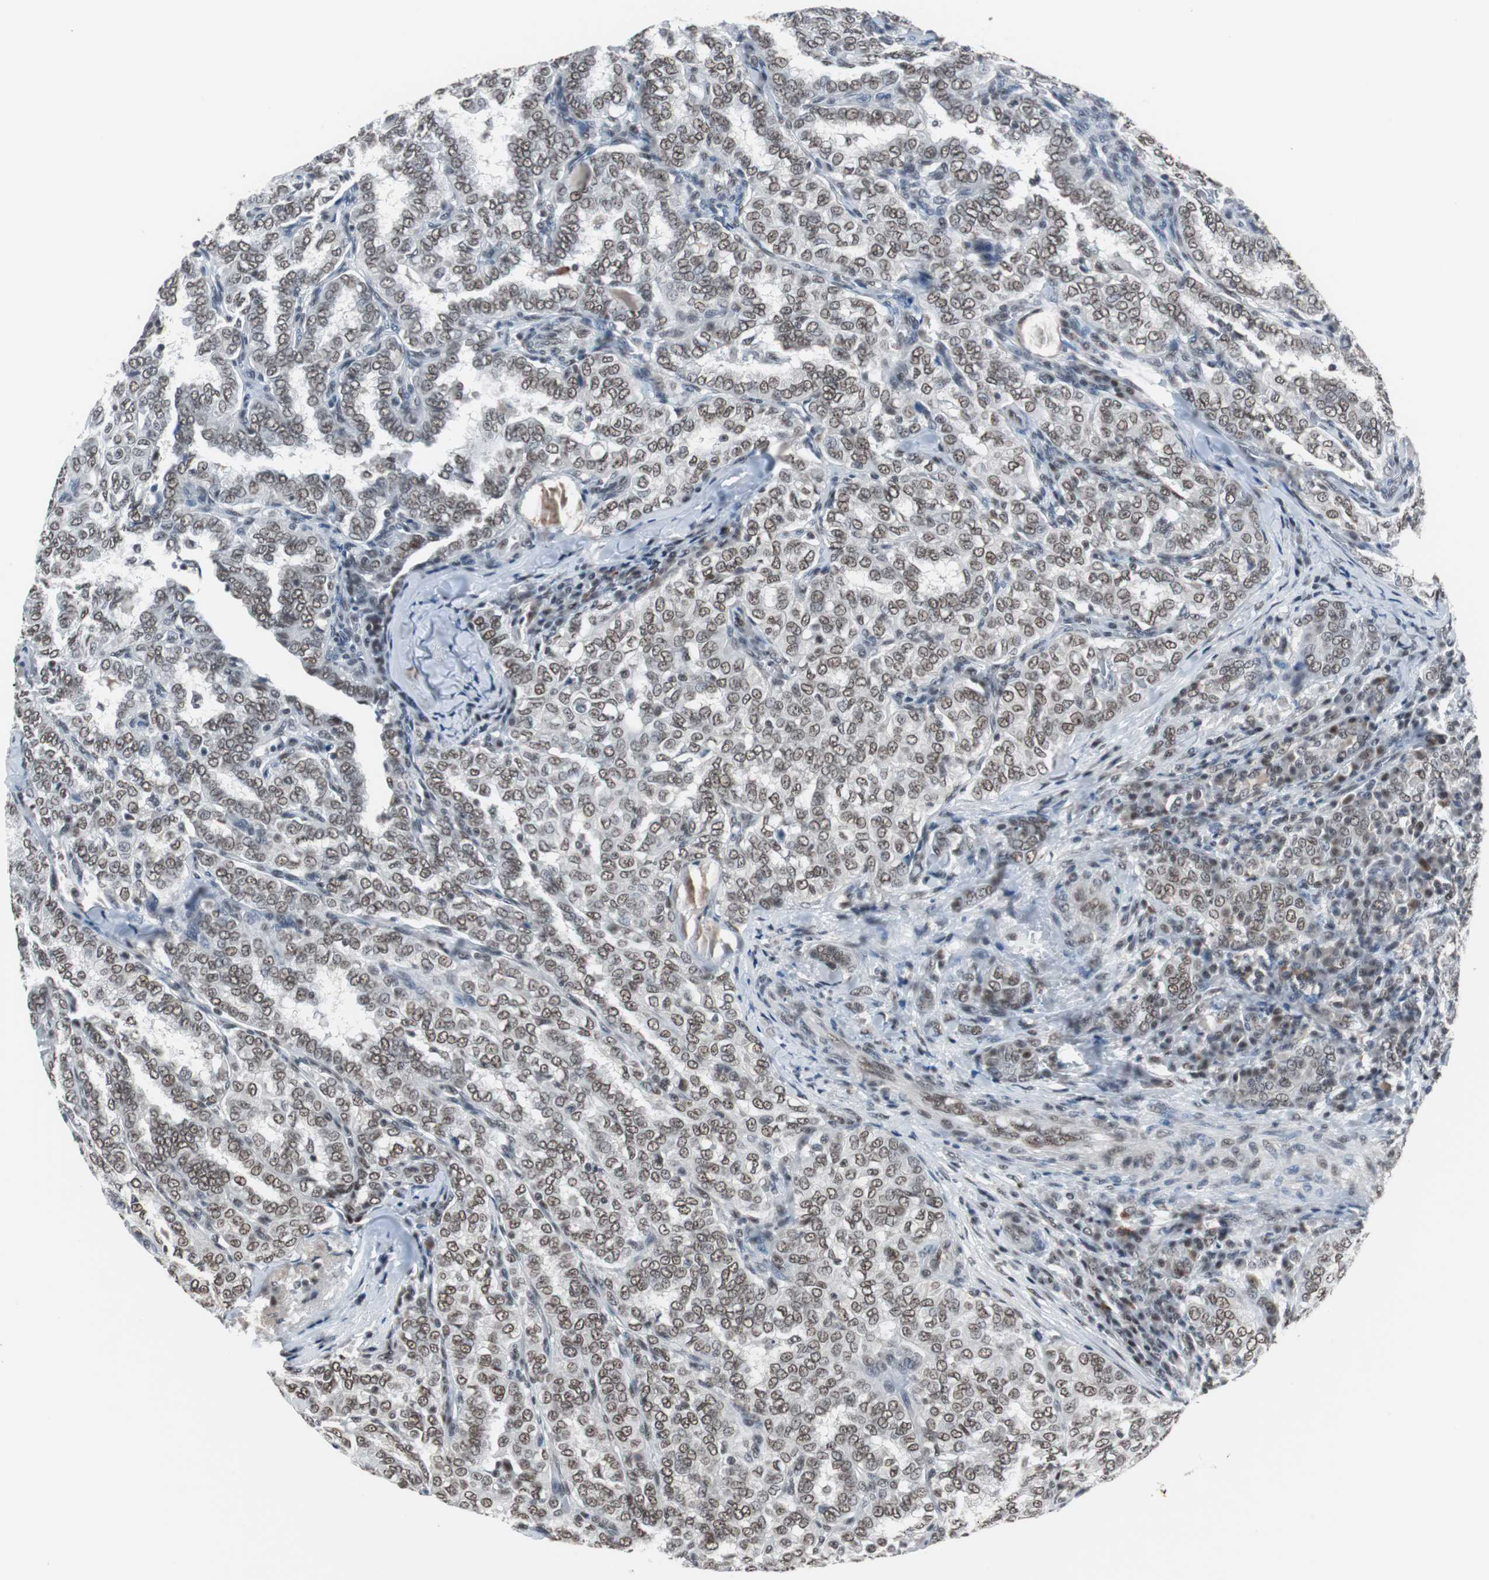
{"staining": {"intensity": "moderate", "quantity": ">75%", "location": "cytoplasmic/membranous,nuclear"}, "tissue": "thyroid cancer", "cell_type": "Tumor cells", "image_type": "cancer", "snomed": [{"axis": "morphology", "description": "Papillary adenocarcinoma, NOS"}, {"axis": "topography", "description": "Thyroid gland"}], "caption": "A brown stain highlights moderate cytoplasmic/membranous and nuclear staining of a protein in thyroid papillary adenocarcinoma tumor cells.", "gene": "TAF7", "patient": {"sex": "female", "age": 30}}